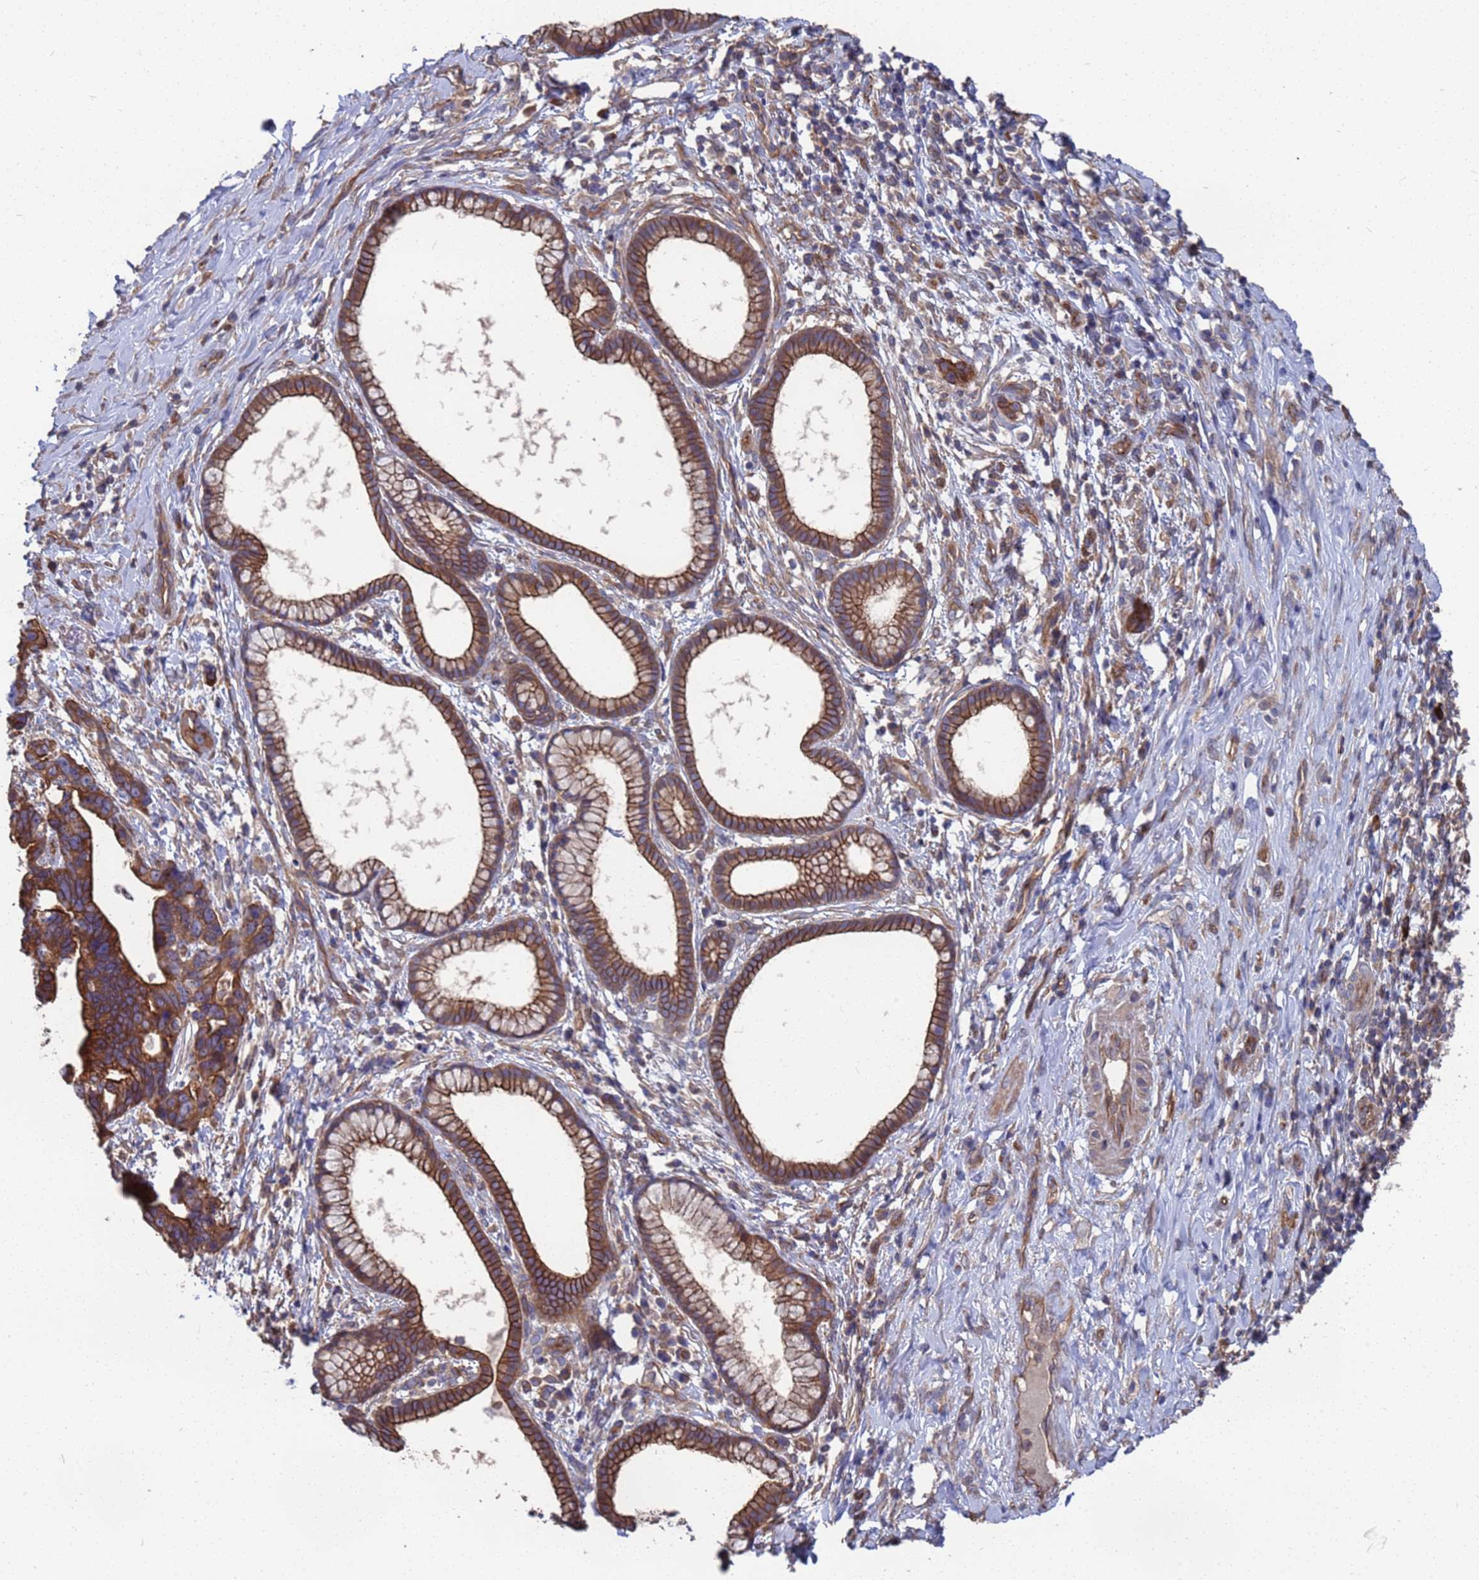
{"staining": {"intensity": "strong", "quantity": ">75%", "location": "cytoplasmic/membranous"}, "tissue": "pancreatic cancer", "cell_type": "Tumor cells", "image_type": "cancer", "snomed": [{"axis": "morphology", "description": "Adenocarcinoma, NOS"}, {"axis": "topography", "description": "Pancreas"}], "caption": "This is an image of immunohistochemistry staining of pancreatic cancer, which shows strong staining in the cytoplasmic/membranous of tumor cells.", "gene": "NDUFAF6", "patient": {"sex": "female", "age": 83}}